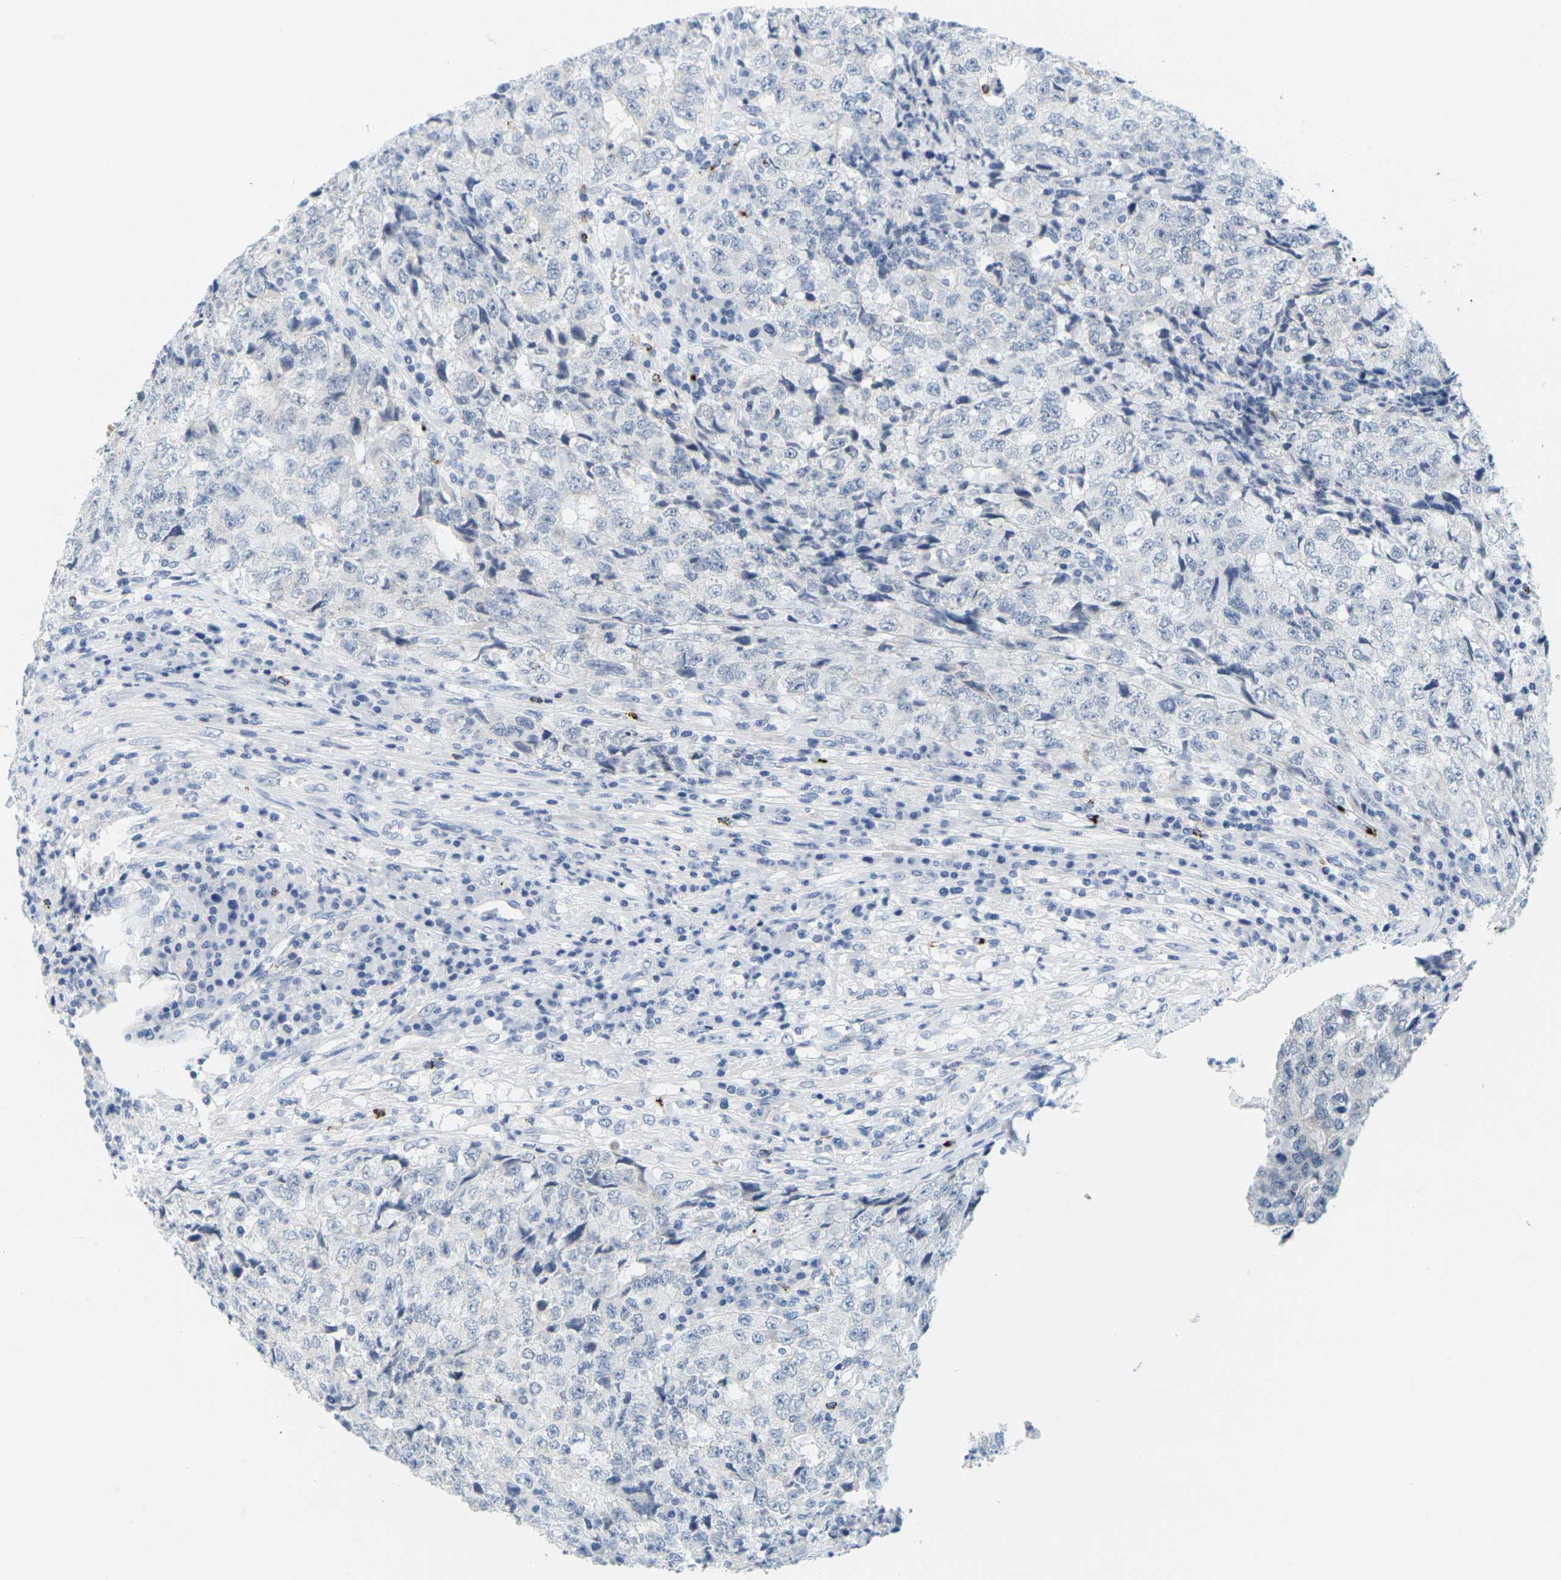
{"staining": {"intensity": "negative", "quantity": "none", "location": "none"}, "tissue": "testis cancer", "cell_type": "Tumor cells", "image_type": "cancer", "snomed": [{"axis": "morphology", "description": "Necrosis, NOS"}, {"axis": "morphology", "description": "Carcinoma, Embryonal, NOS"}, {"axis": "topography", "description": "Testis"}], "caption": "IHC micrograph of neoplastic tissue: human testis cancer (embryonal carcinoma) stained with DAB displays no significant protein staining in tumor cells.", "gene": "HLA-DOB", "patient": {"sex": "male", "age": 19}}